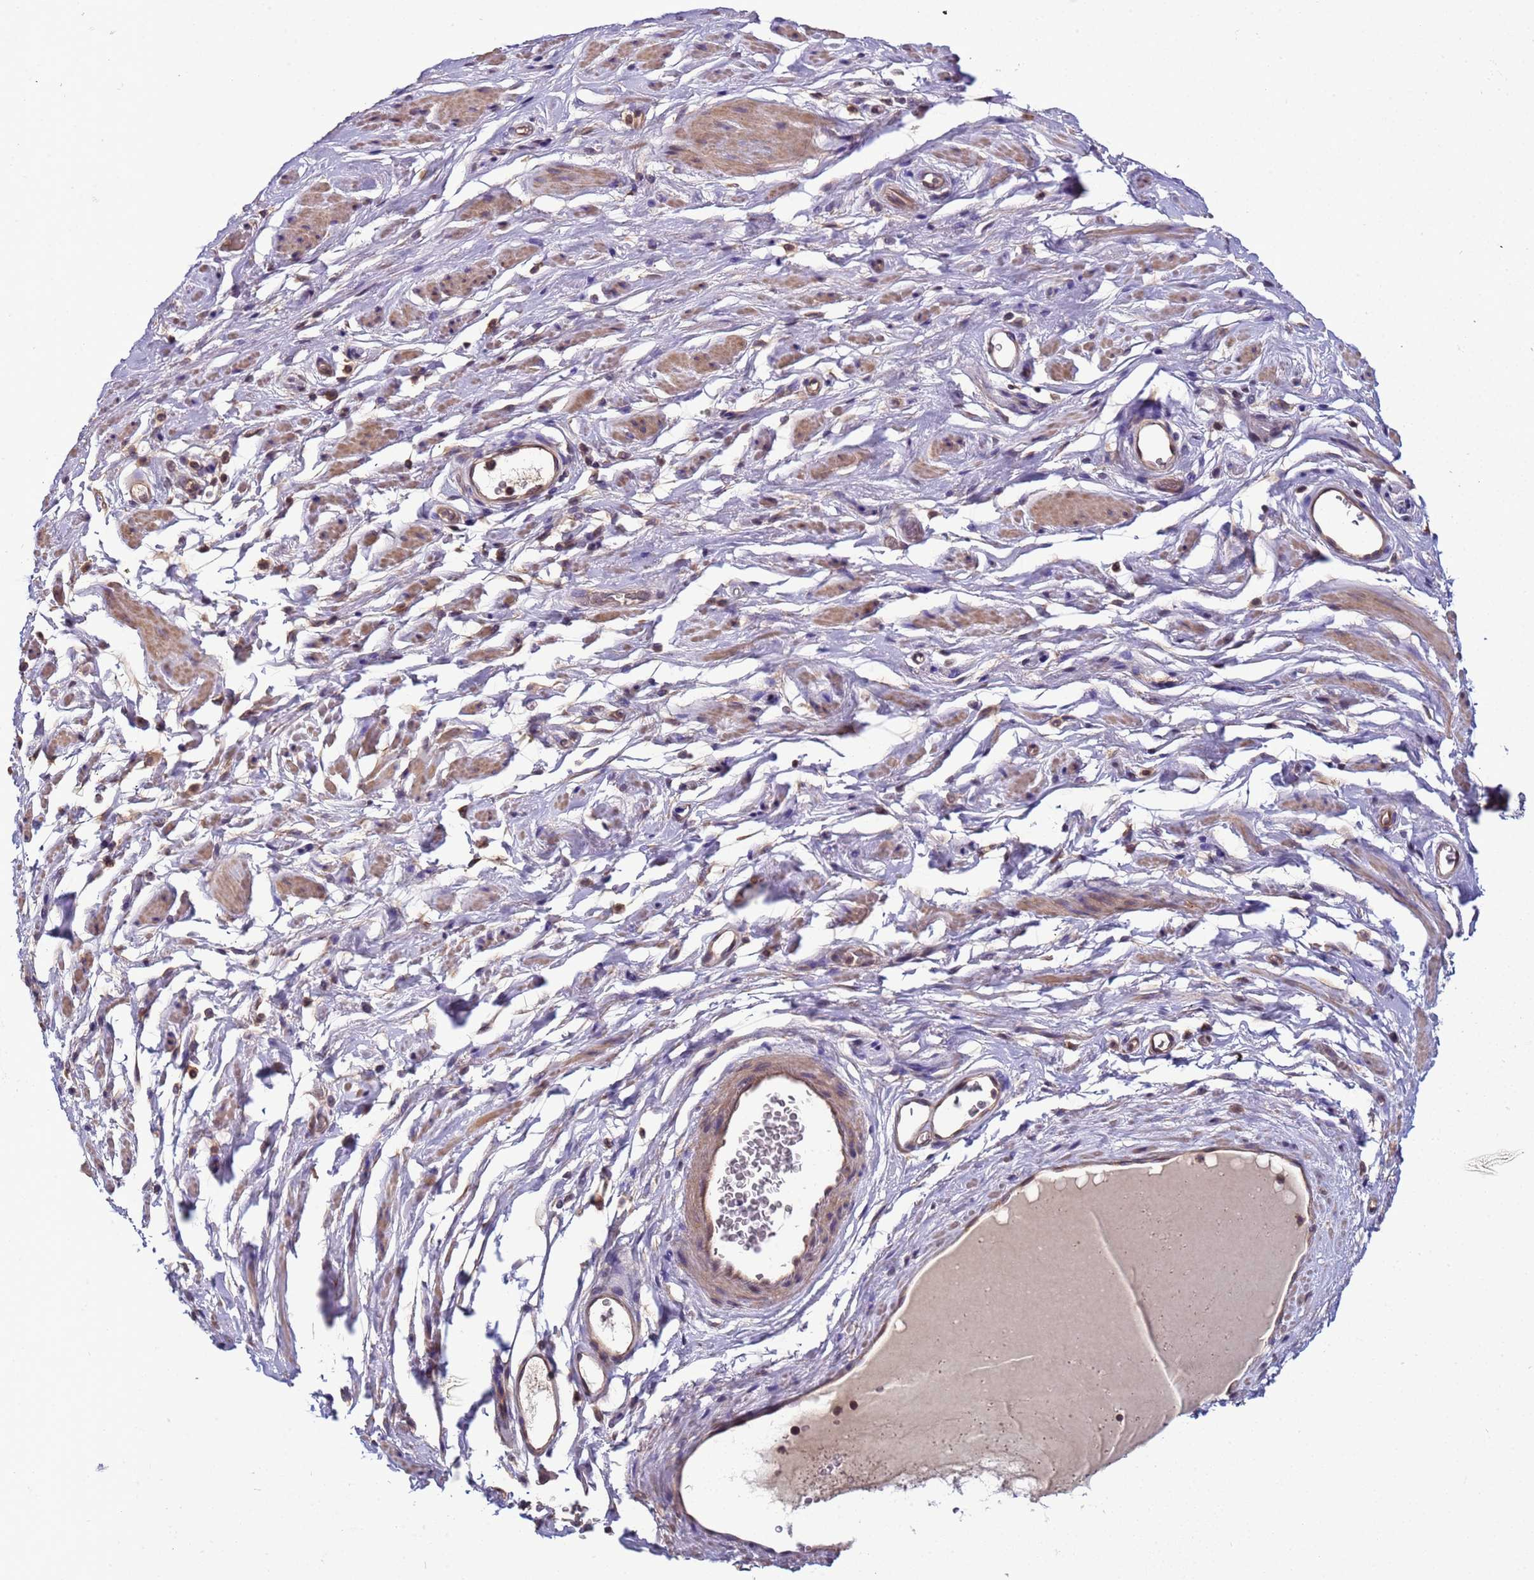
{"staining": {"intensity": "weak", "quantity": ">75%", "location": "cytoplasmic/membranous"}, "tissue": "adipose tissue", "cell_type": "Adipocytes", "image_type": "normal", "snomed": [{"axis": "morphology", "description": "Normal tissue, NOS"}, {"axis": "morphology", "description": "Adenocarcinoma, NOS"}, {"axis": "topography", "description": "Rectum"}, {"axis": "topography", "description": "Vagina"}, {"axis": "topography", "description": "Peripheral nerve tissue"}], "caption": "IHC of unremarkable adipose tissue shows low levels of weak cytoplasmic/membranous expression in about >75% of adipocytes. The staining was performed using DAB (3,3'-diaminobenzidine) to visualize the protein expression in brown, while the nuclei were stained in blue with hematoxylin (Magnification: 20x).", "gene": "ELMOD2", "patient": {"sex": "female", "age": 71}}